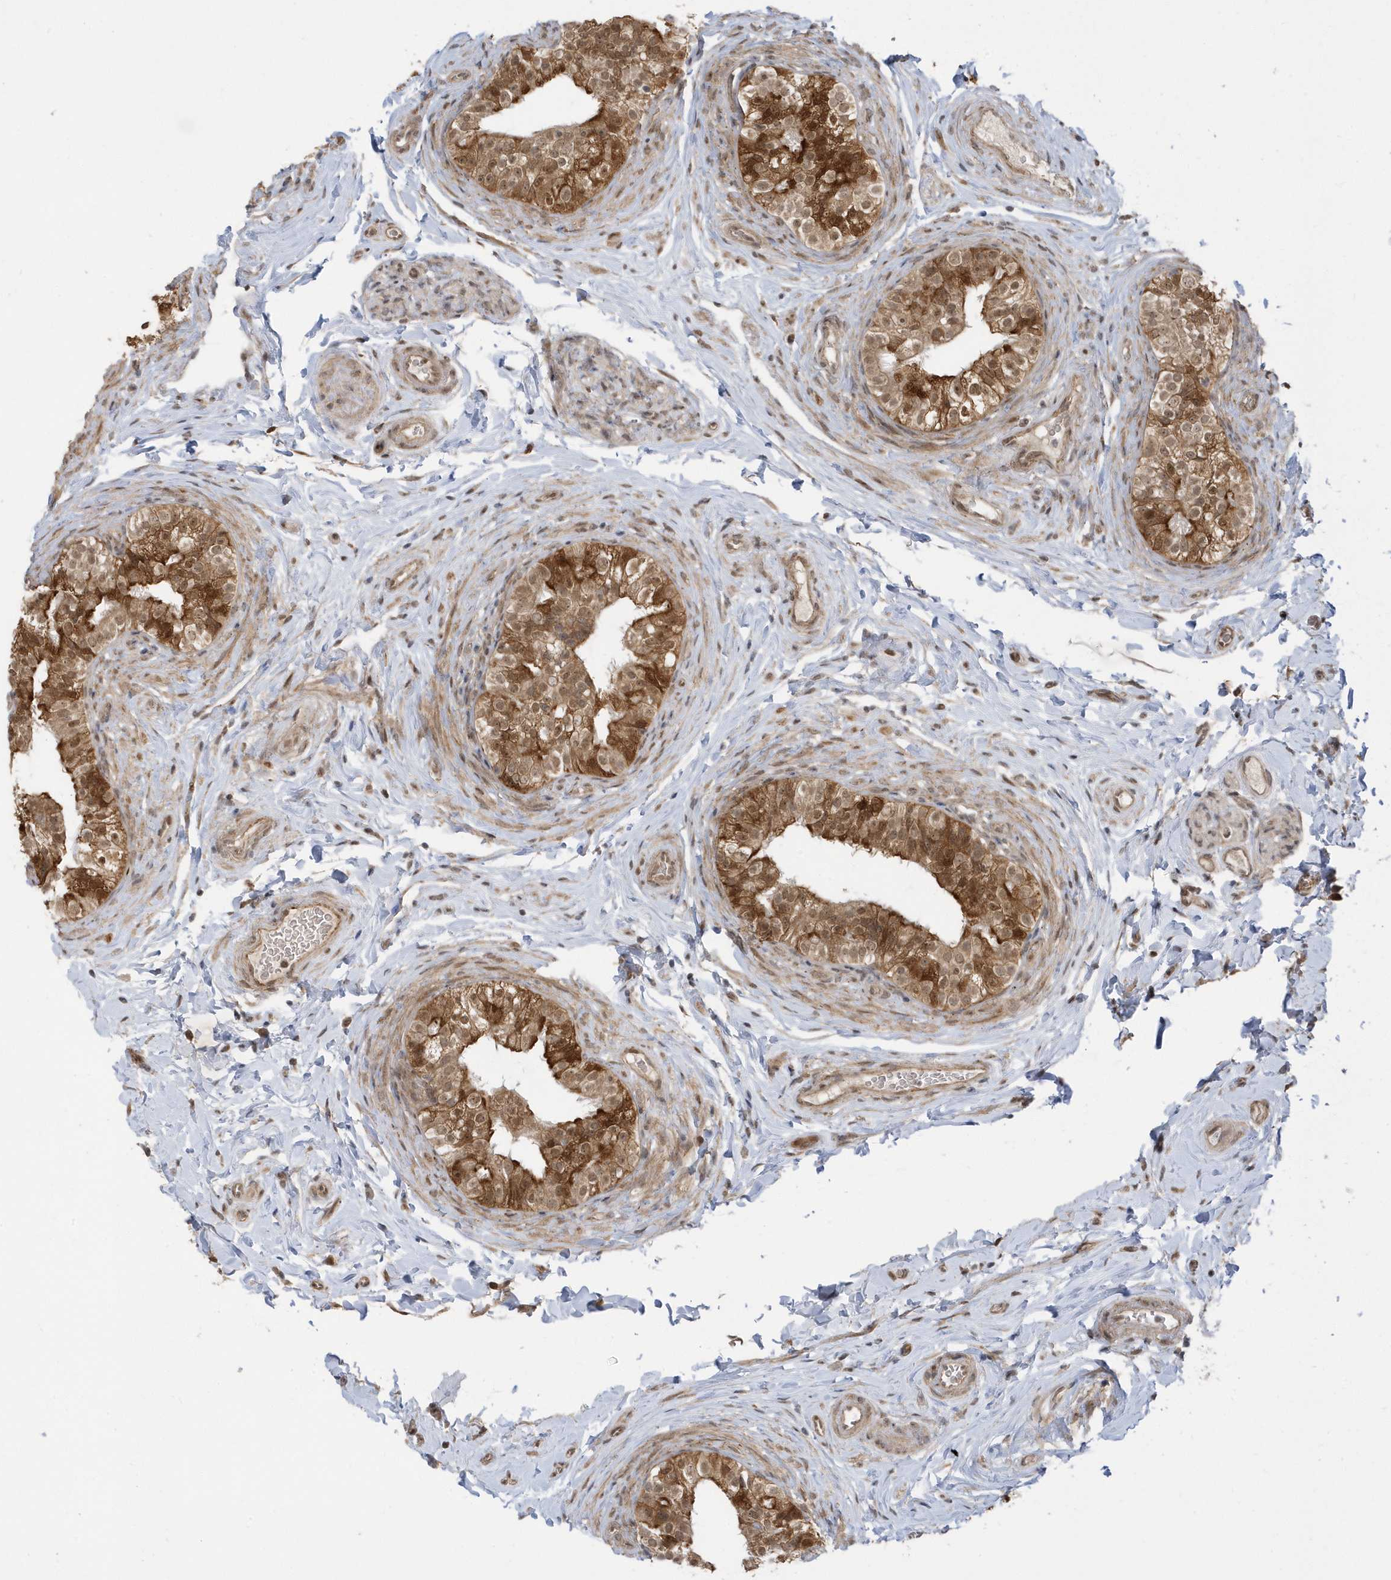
{"staining": {"intensity": "strong", "quantity": ">75%", "location": "cytoplasmic/membranous,nuclear"}, "tissue": "epididymis", "cell_type": "Glandular cells", "image_type": "normal", "snomed": [{"axis": "morphology", "description": "Normal tissue, NOS"}, {"axis": "topography", "description": "Epididymis"}], "caption": "The micrograph shows staining of benign epididymis, revealing strong cytoplasmic/membranous,nuclear protein staining (brown color) within glandular cells.", "gene": "USP53", "patient": {"sex": "male", "age": 49}}